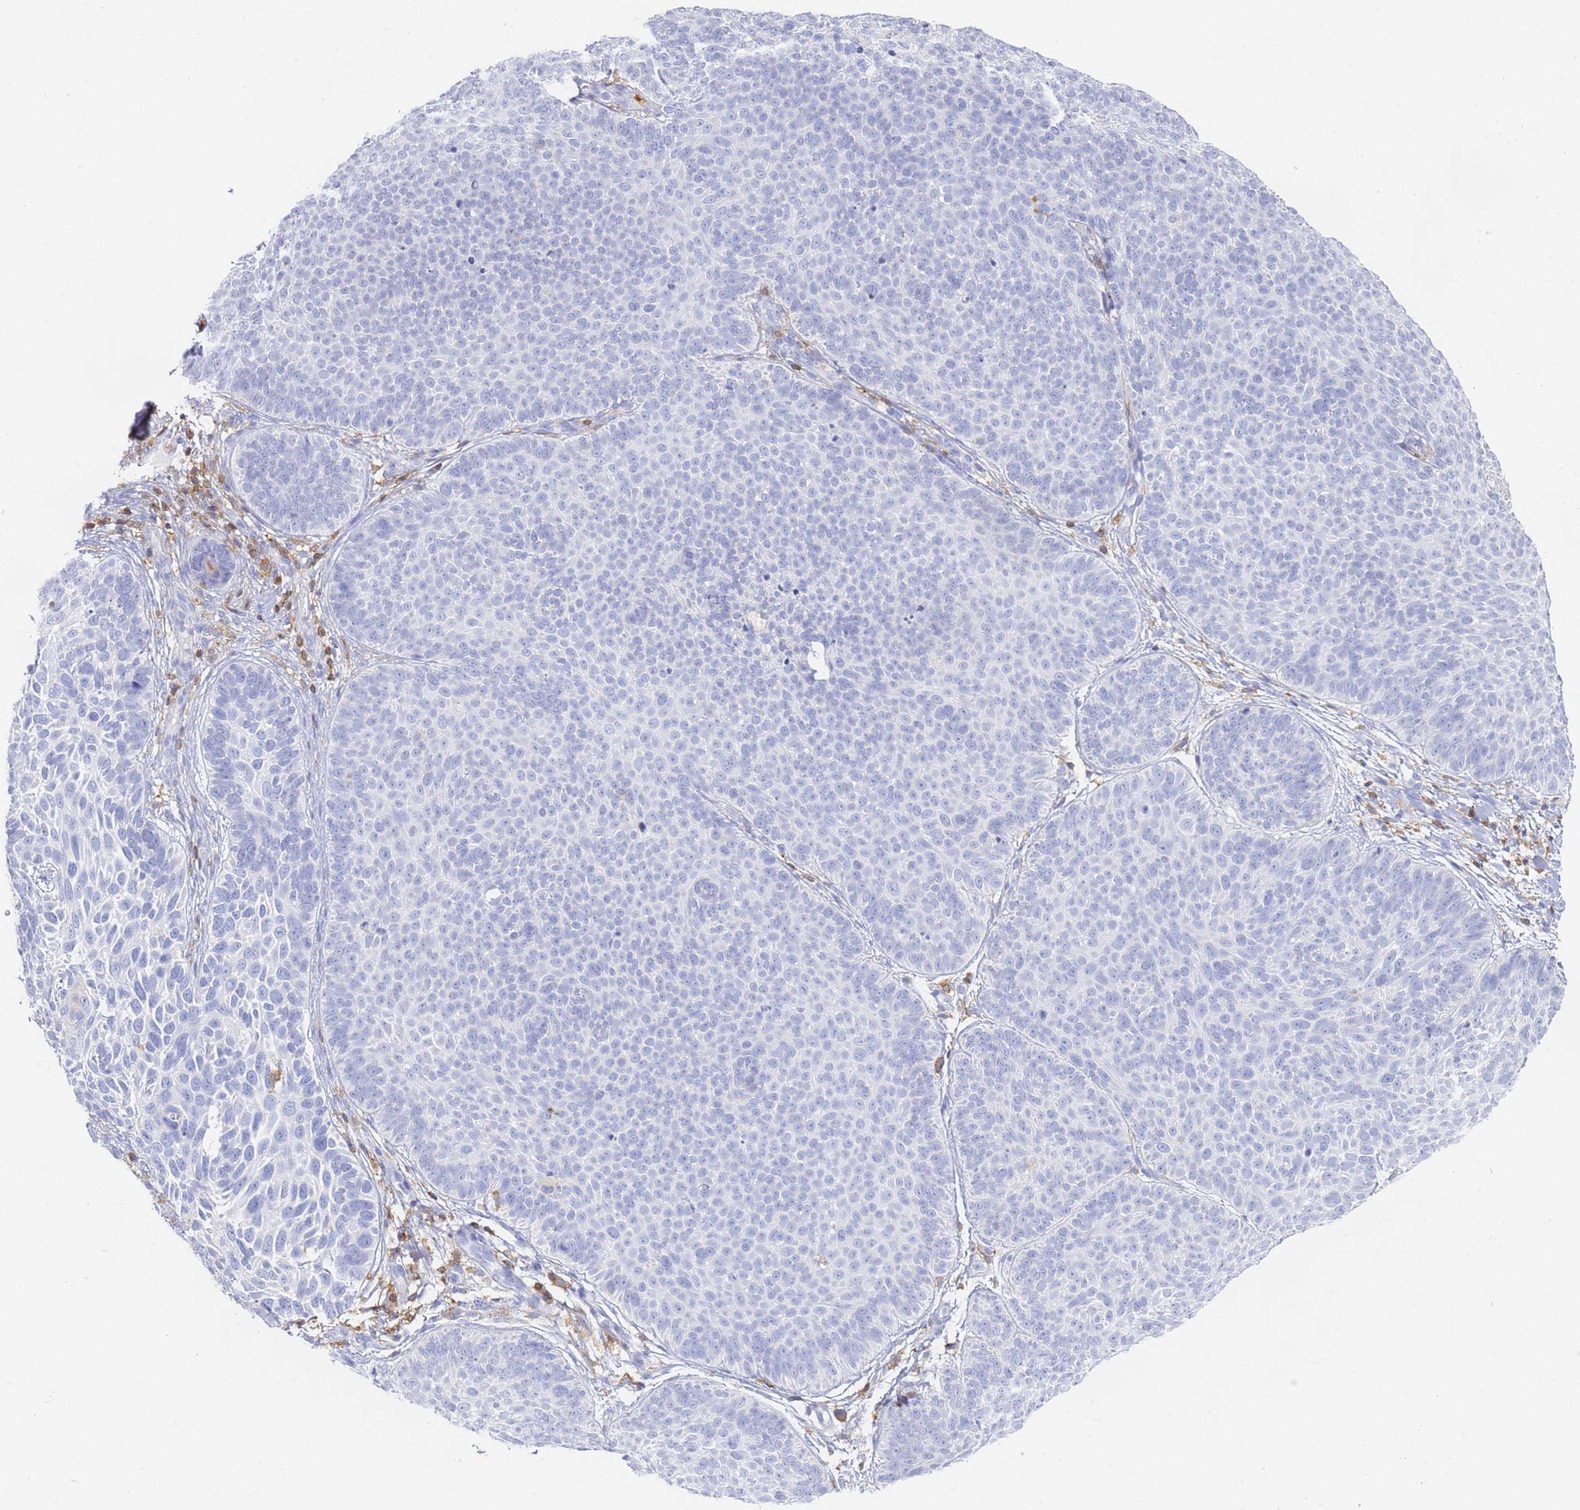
{"staining": {"intensity": "negative", "quantity": "none", "location": "none"}, "tissue": "skin cancer", "cell_type": "Tumor cells", "image_type": "cancer", "snomed": [{"axis": "morphology", "description": "Basal cell carcinoma"}, {"axis": "topography", "description": "Skin"}], "caption": "Immunohistochemical staining of human skin basal cell carcinoma reveals no significant staining in tumor cells.", "gene": "BIN2", "patient": {"sex": "male", "age": 85}}